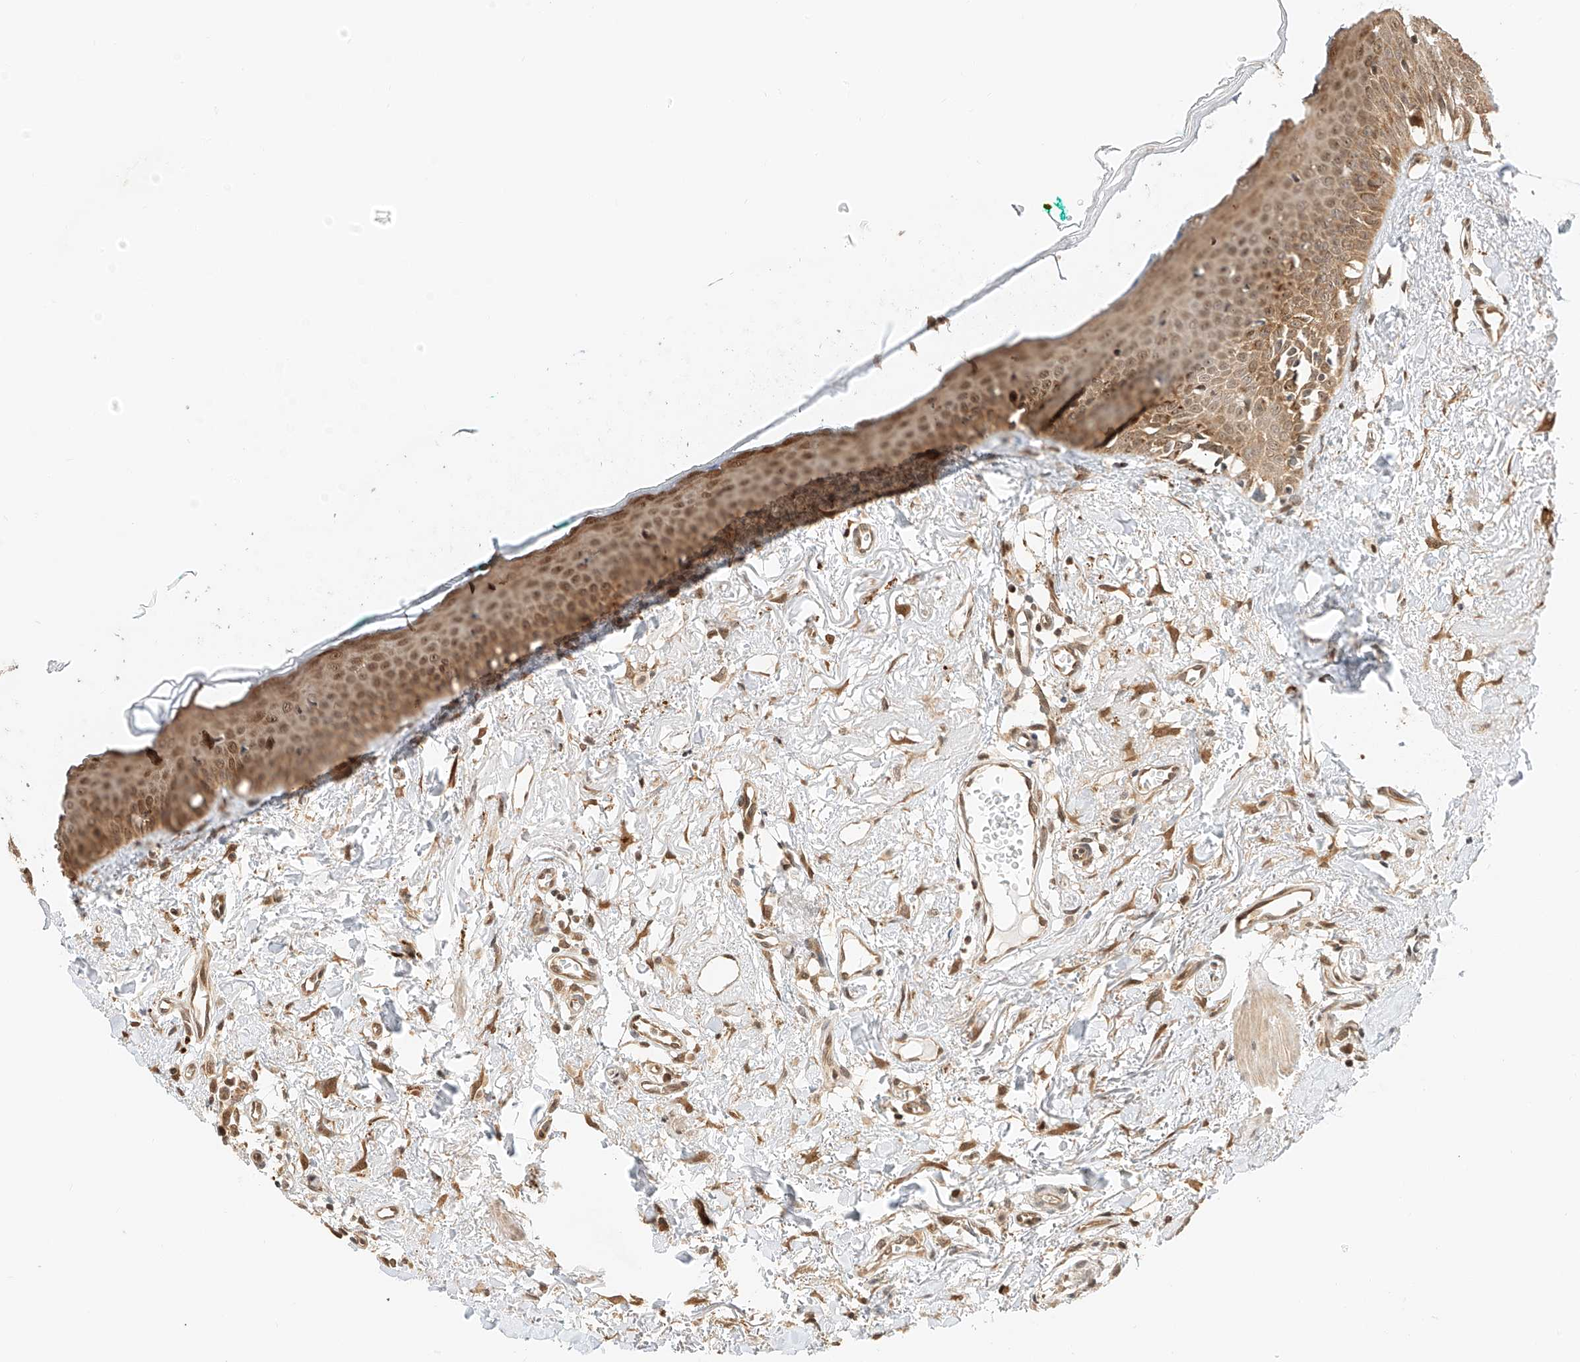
{"staining": {"intensity": "moderate", "quantity": ">75%", "location": "cytoplasmic/membranous,nuclear"}, "tissue": "oral mucosa", "cell_type": "Squamous epithelial cells", "image_type": "normal", "snomed": [{"axis": "morphology", "description": "Normal tissue, NOS"}, {"axis": "topography", "description": "Oral tissue"}], "caption": "Immunohistochemical staining of benign oral mucosa exhibits moderate cytoplasmic/membranous,nuclear protein expression in approximately >75% of squamous epithelial cells.", "gene": "EIF4H", "patient": {"sex": "female", "age": 70}}